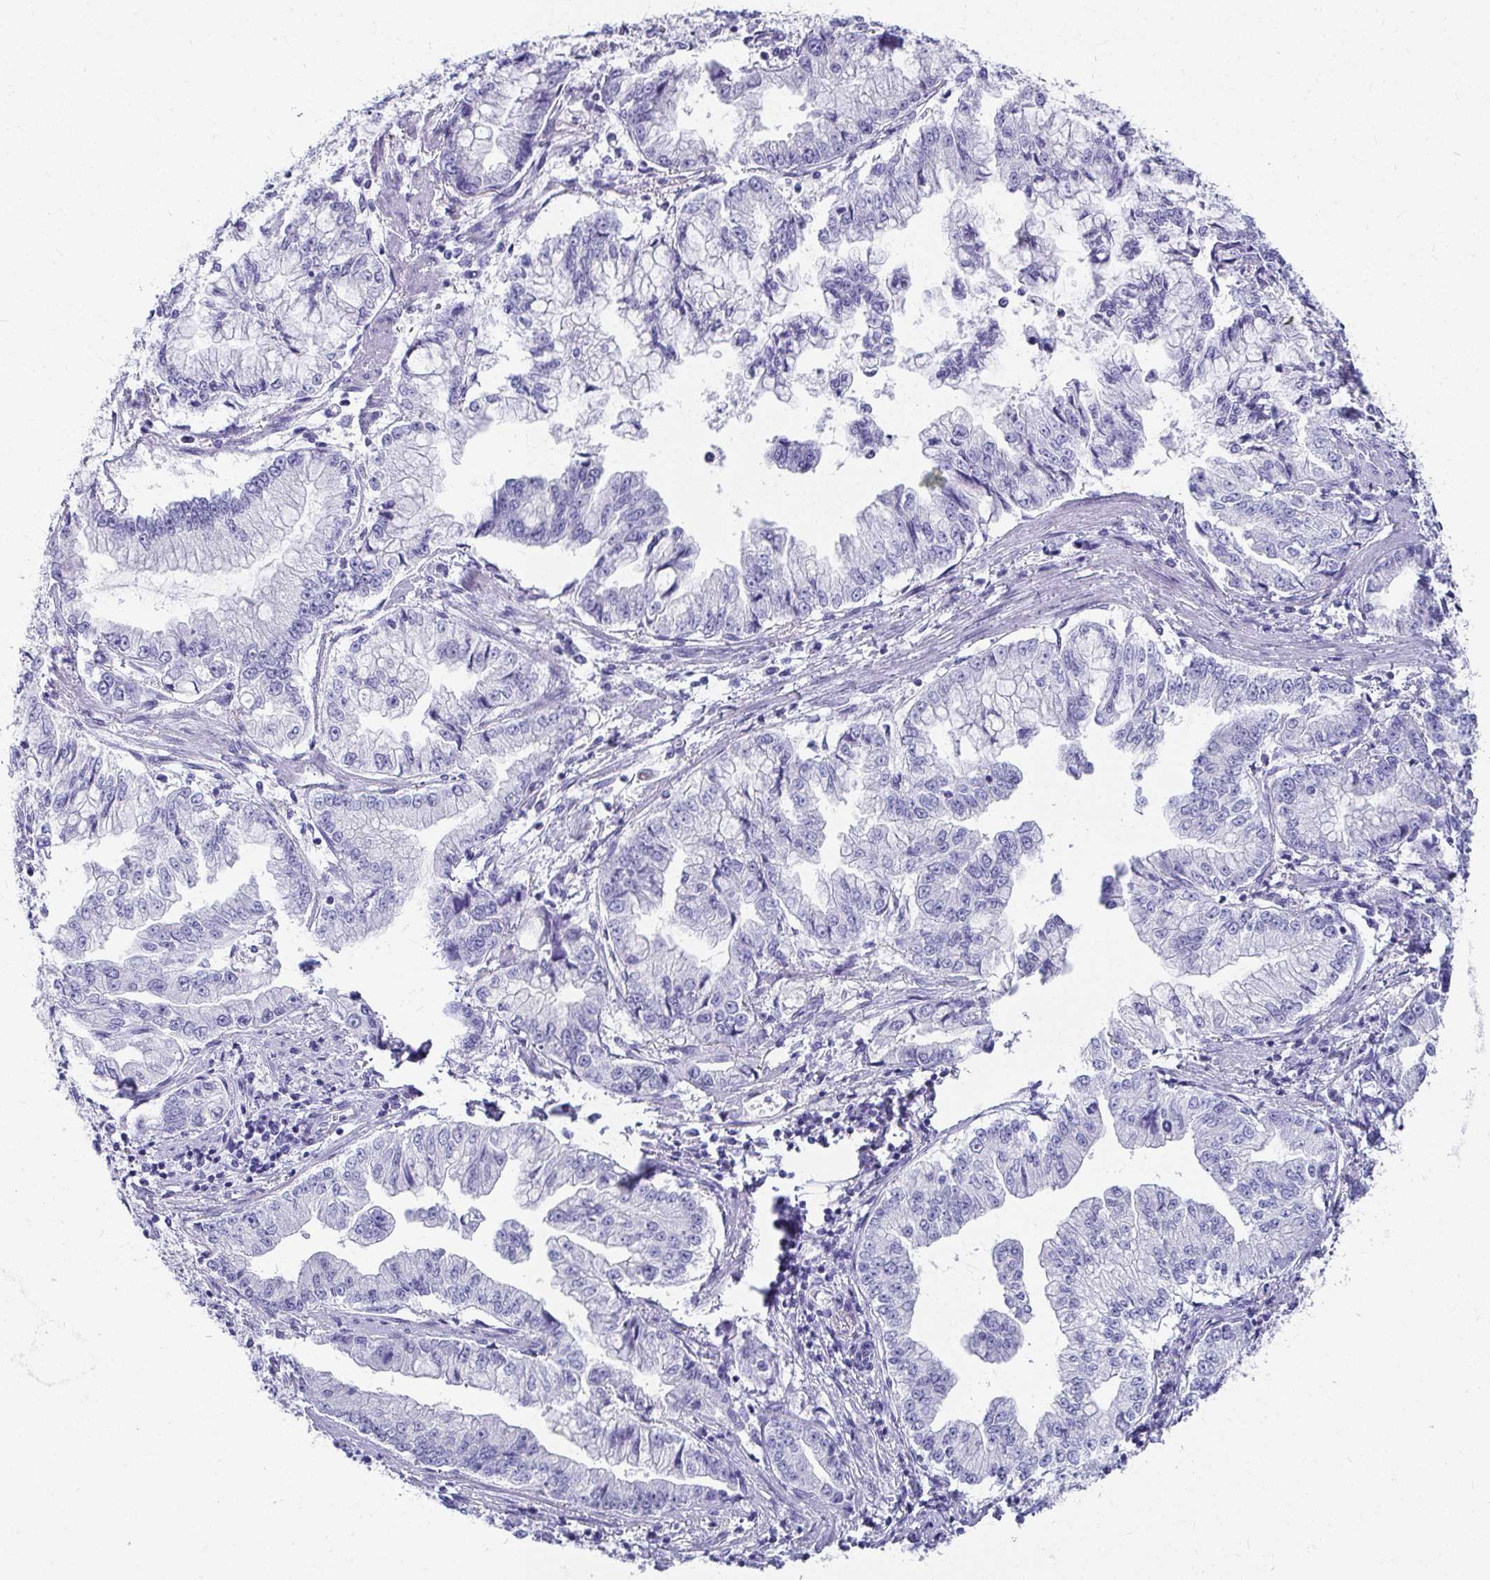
{"staining": {"intensity": "negative", "quantity": "none", "location": "none"}, "tissue": "stomach cancer", "cell_type": "Tumor cells", "image_type": "cancer", "snomed": [{"axis": "morphology", "description": "Adenocarcinoma, NOS"}, {"axis": "topography", "description": "Stomach, upper"}], "caption": "Micrograph shows no protein staining in tumor cells of adenocarcinoma (stomach) tissue.", "gene": "DPEP3", "patient": {"sex": "female", "age": 74}}